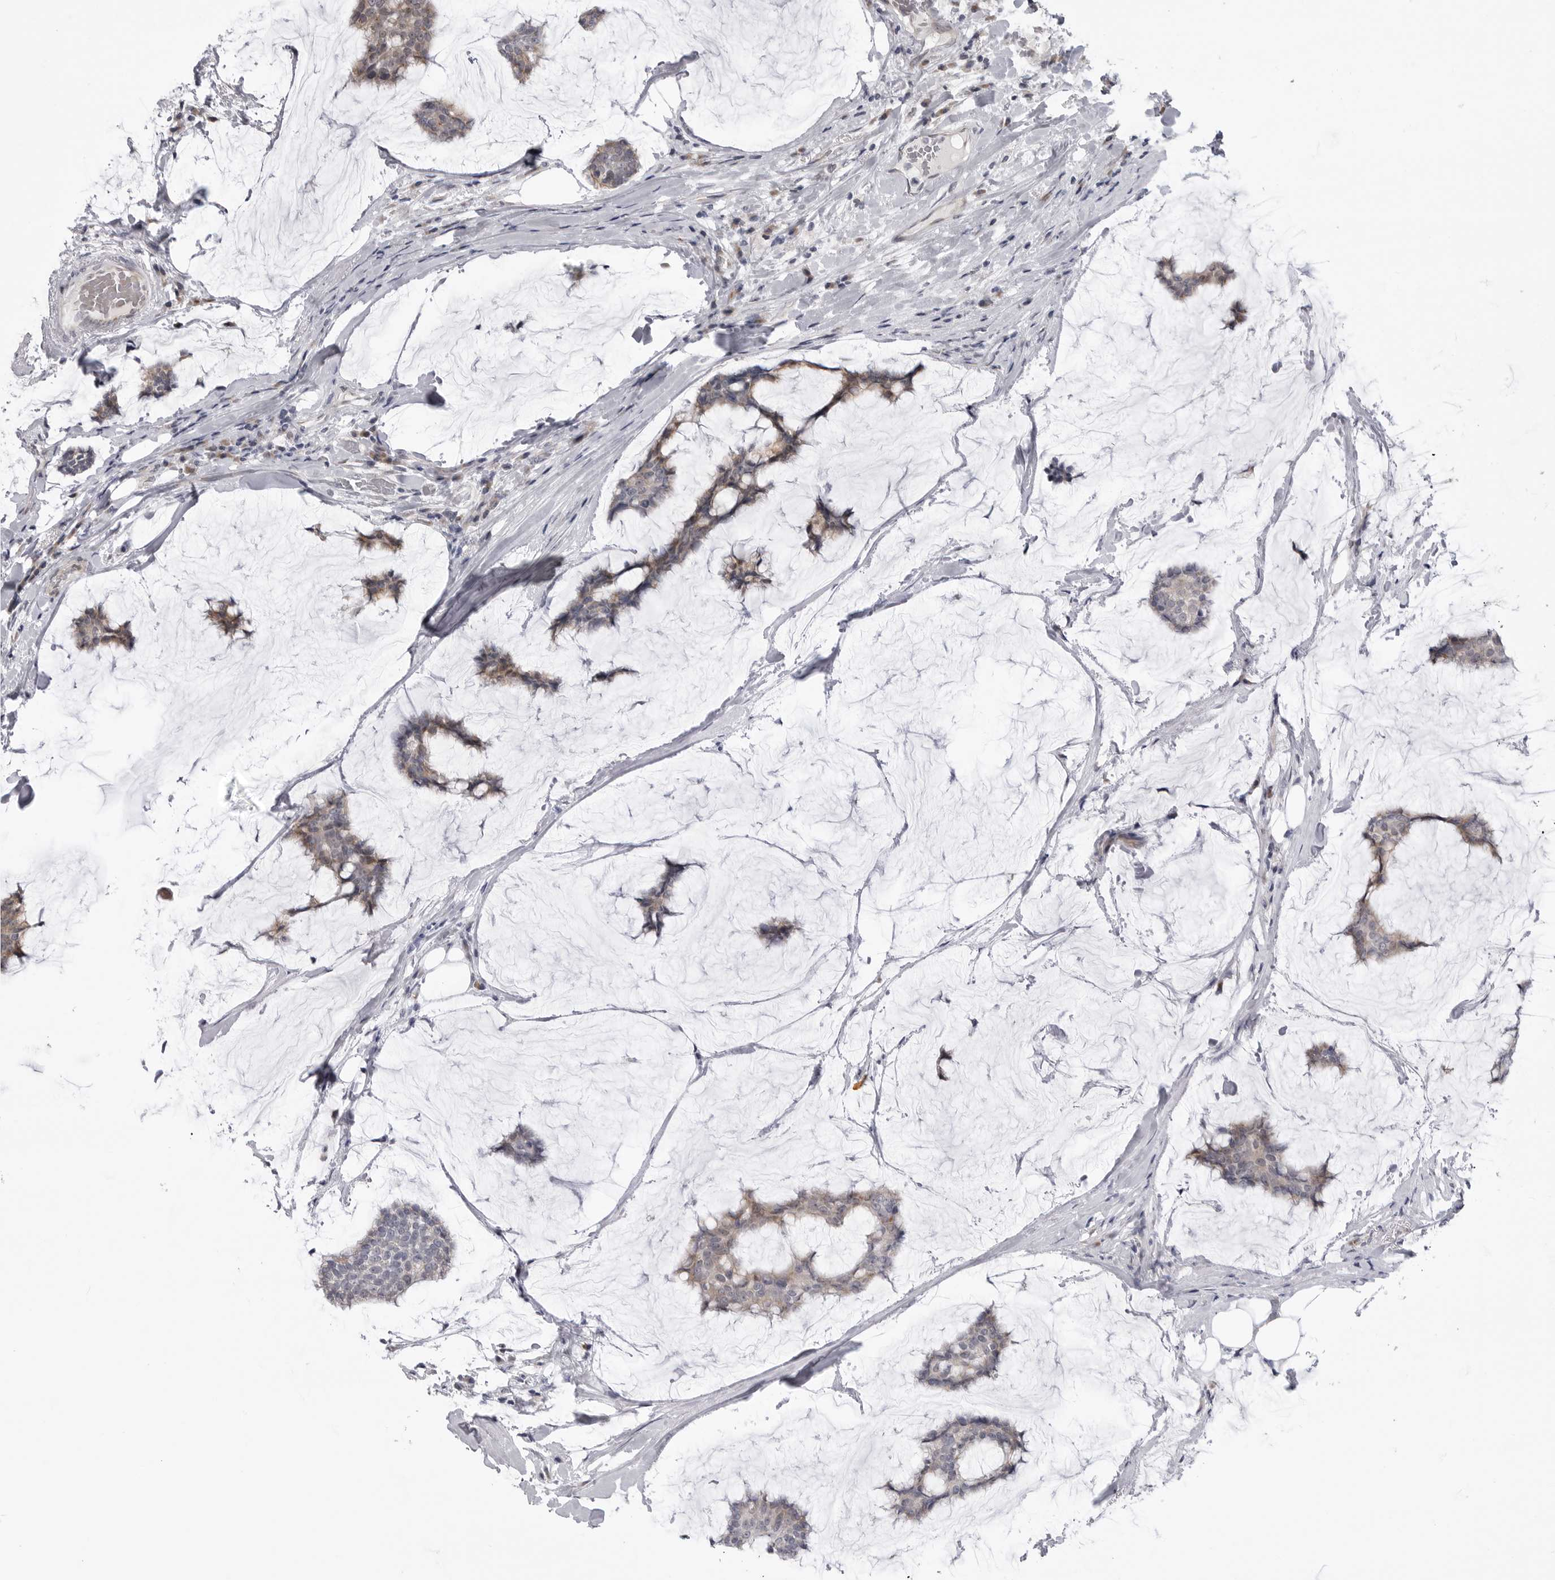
{"staining": {"intensity": "moderate", "quantity": ">75%", "location": "cytoplasmic/membranous"}, "tissue": "breast cancer", "cell_type": "Tumor cells", "image_type": "cancer", "snomed": [{"axis": "morphology", "description": "Duct carcinoma"}, {"axis": "topography", "description": "Breast"}], "caption": "Human breast cancer stained with a protein marker demonstrates moderate staining in tumor cells.", "gene": "LRRC45", "patient": {"sex": "female", "age": 93}}